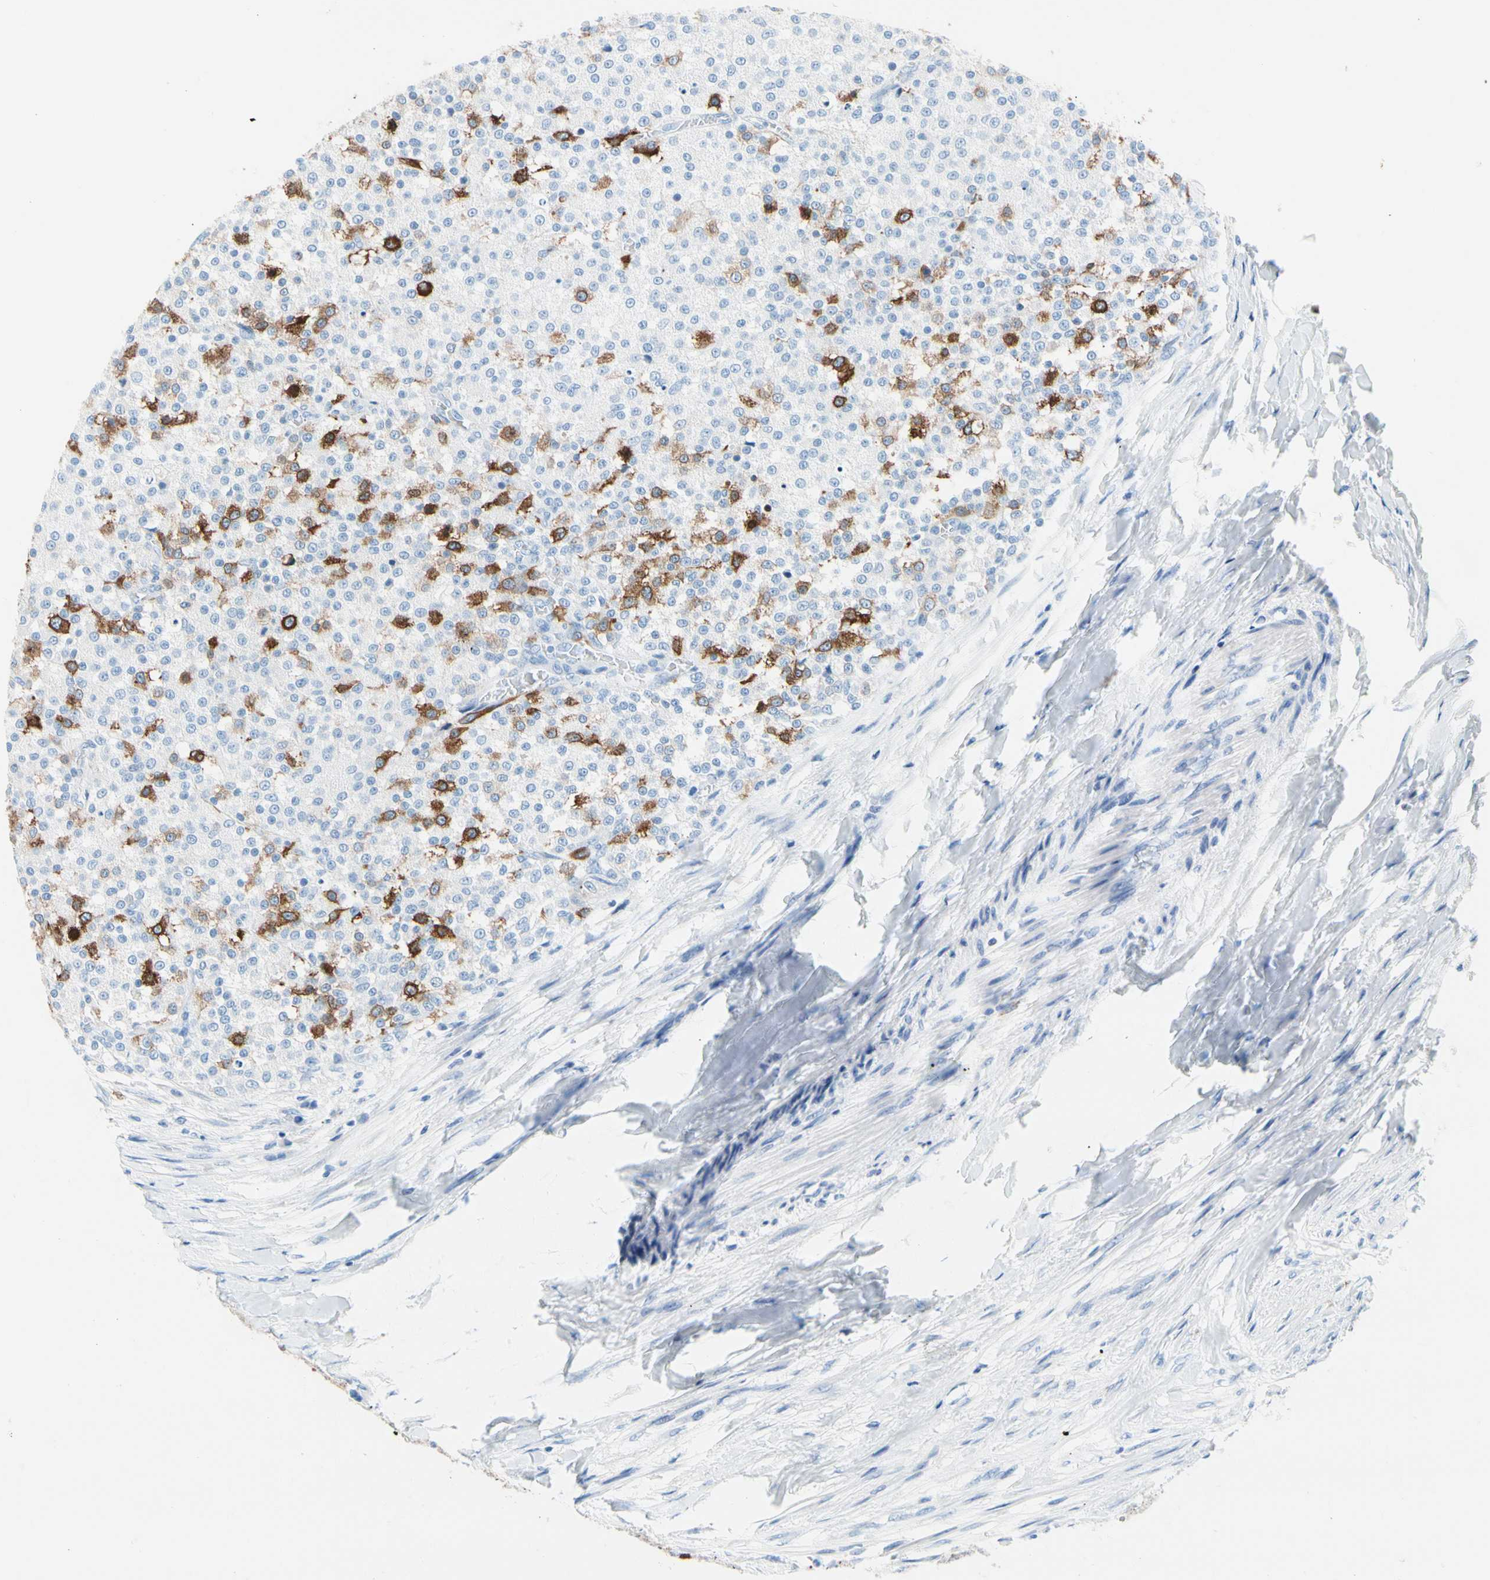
{"staining": {"intensity": "moderate", "quantity": "<25%", "location": "cytoplasmic/membranous"}, "tissue": "testis cancer", "cell_type": "Tumor cells", "image_type": "cancer", "snomed": [{"axis": "morphology", "description": "Seminoma, NOS"}, {"axis": "topography", "description": "Testis"}], "caption": "Testis seminoma stained with immunohistochemistry exhibits moderate cytoplasmic/membranous expression in approximately <25% of tumor cells.", "gene": "TACC3", "patient": {"sex": "male", "age": 59}}